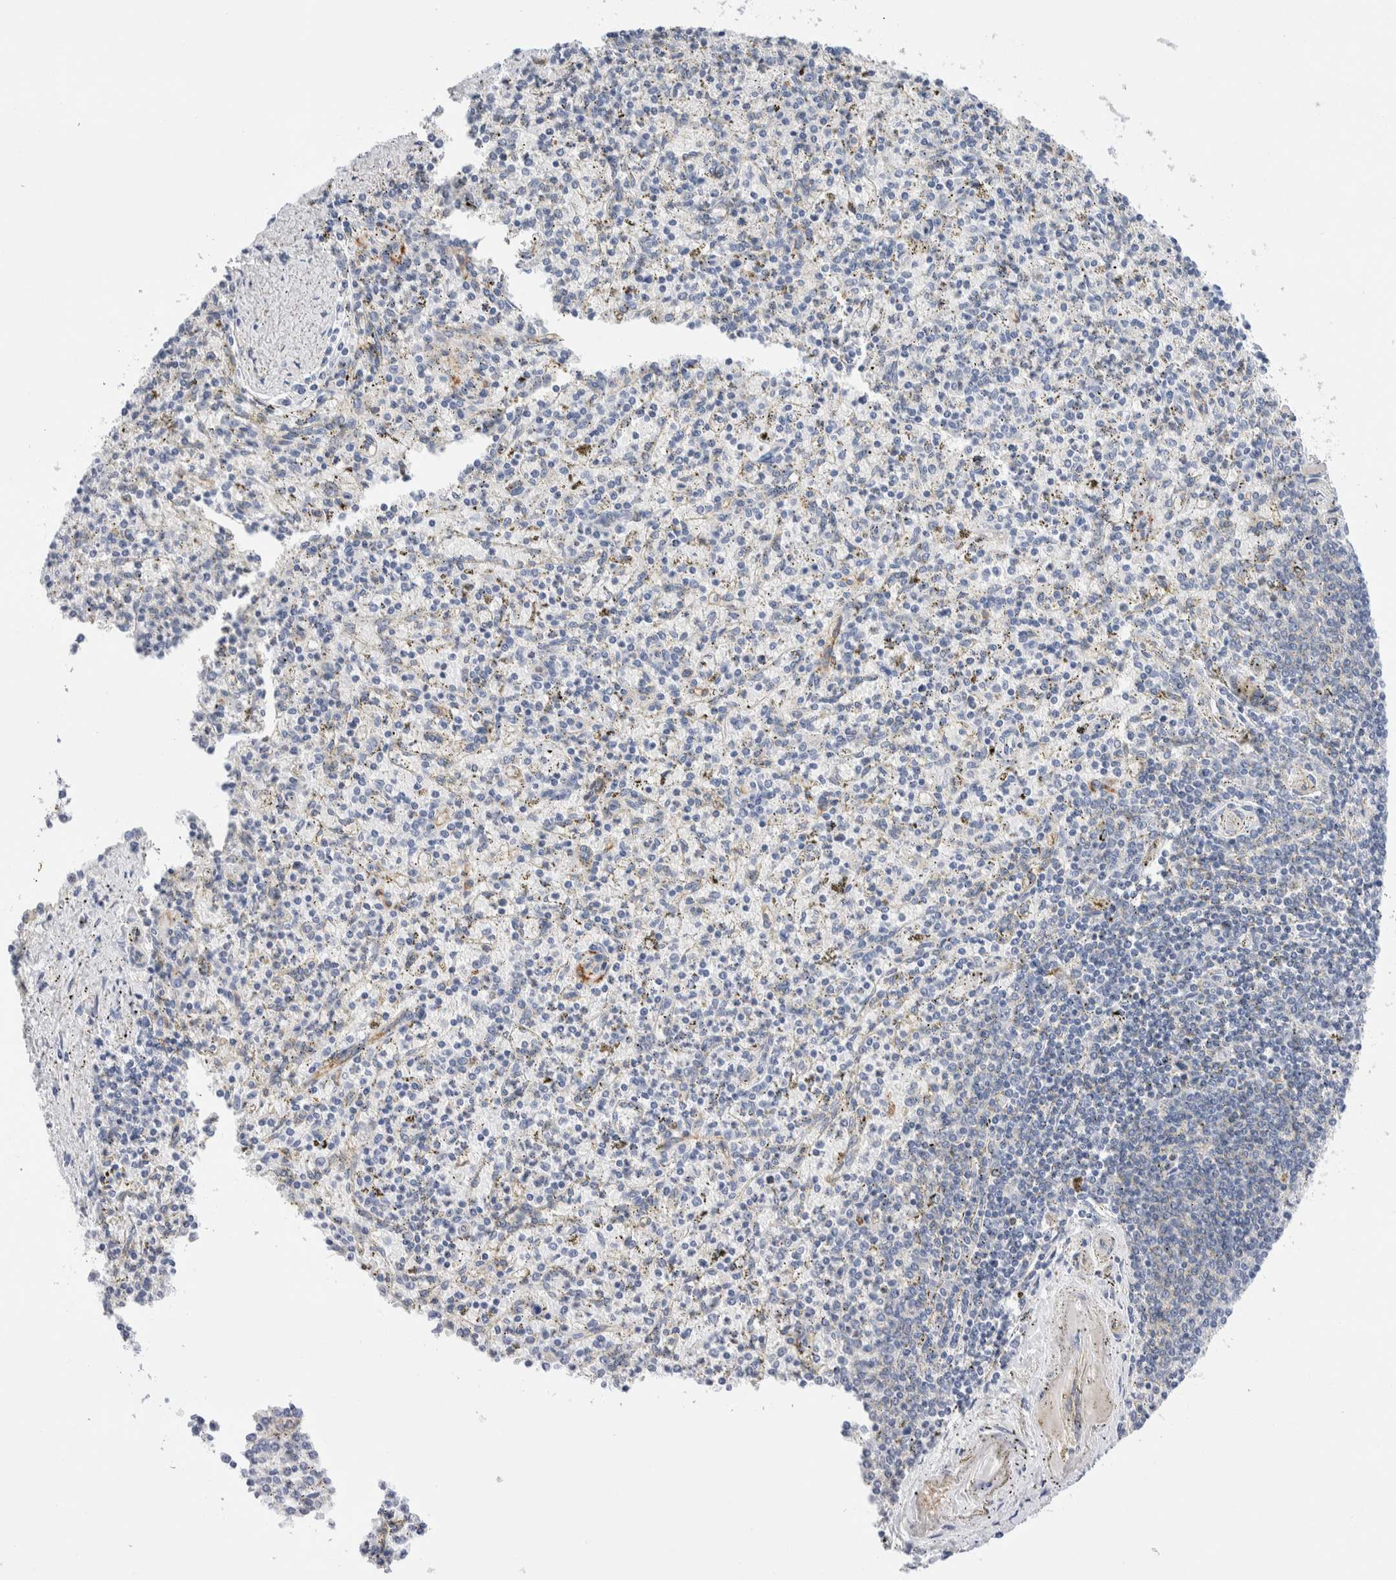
{"staining": {"intensity": "negative", "quantity": "none", "location": "none"}, "tissue": "spleen", "cell_type": "Cells in red pulp", "image_type": "normal", "snomed": [{"axis": "morphology", "description": "Normal tissue, NOS"}, {"axis": "topography", "description": "Spleen"}], "caption": "An immunohistochemistry histopathology image of benign spleen is shown. There is no staining in cells in red pulp of spleen. Nuclei are stained in blue.", "gene": "METRNL", "patient": {"sex": "male", "age": 72}}